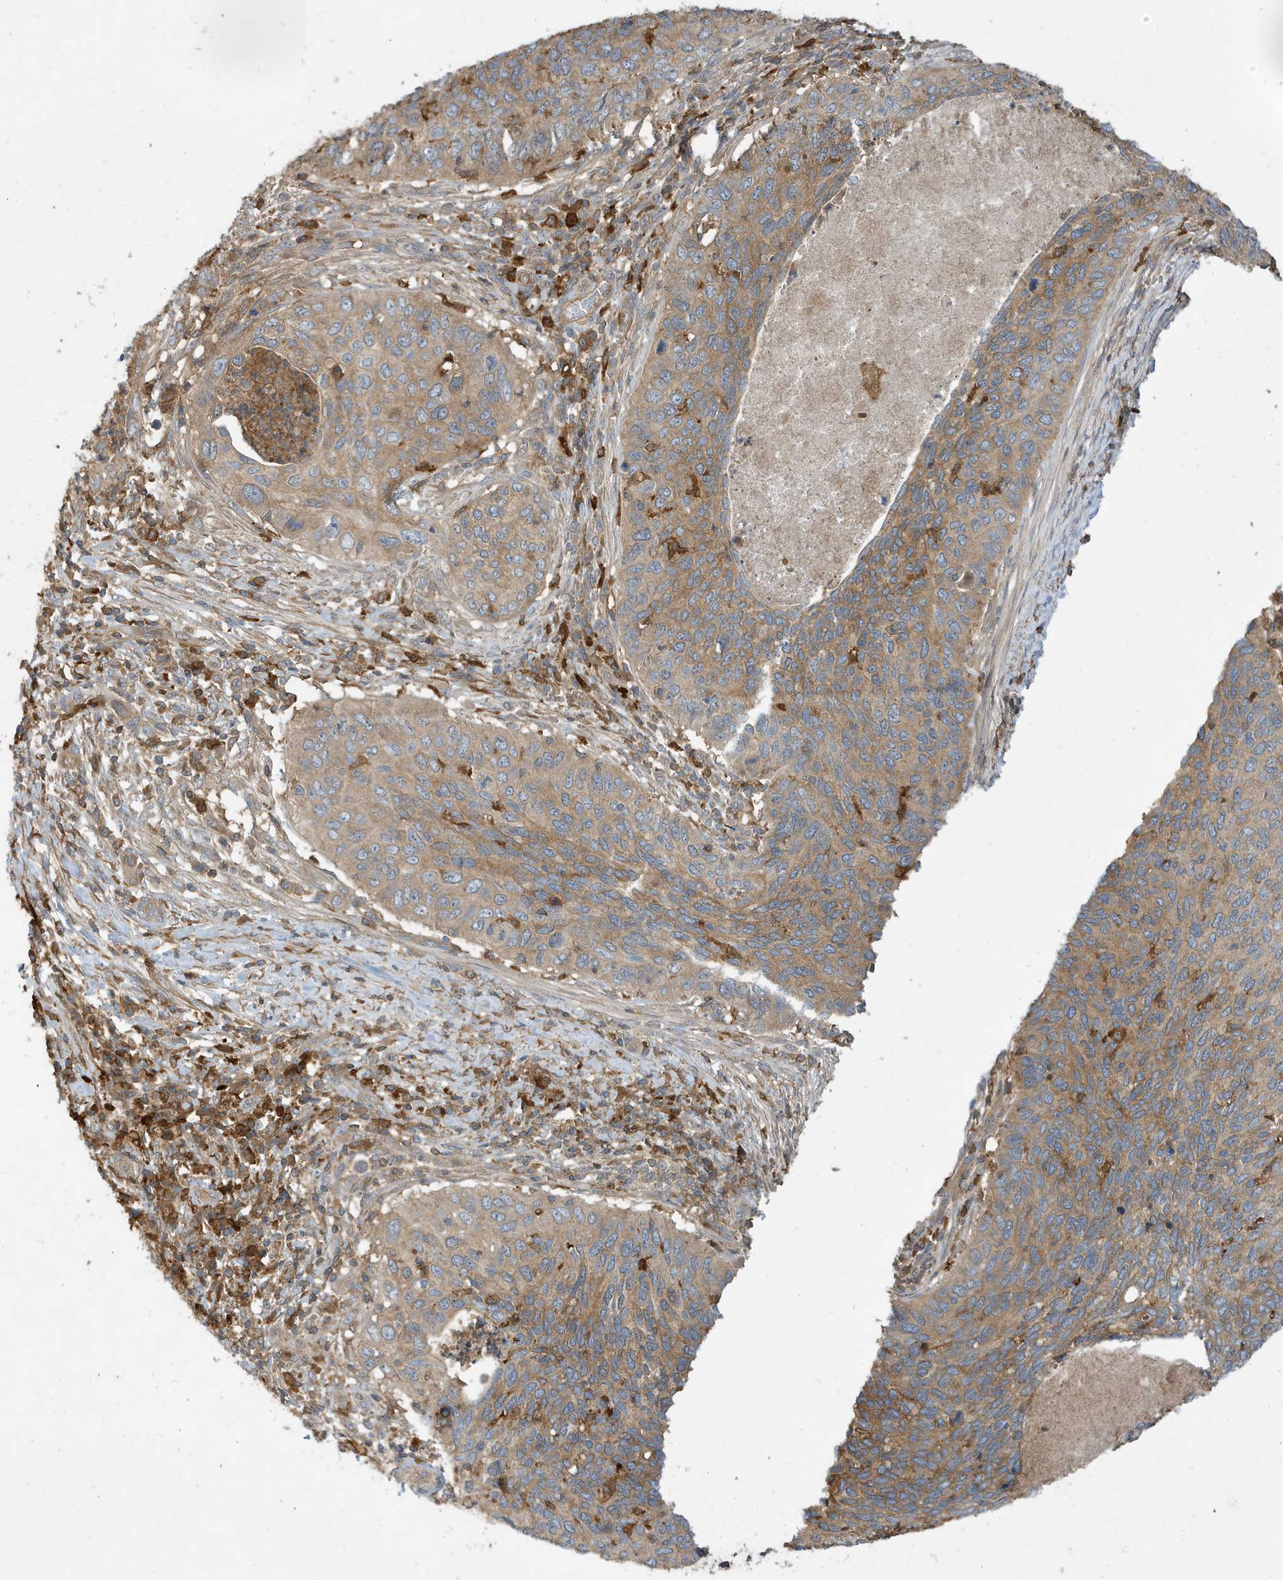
{"staining": {"intensity": "weak", "quantity": "25%-75%", "location": "cytoplasmic/membranous"}, "tissue": "cervical cancer", "cell_type": "Tumor cells", "image_type": "cancer", "snomed": [{"axis": "morphology", "description": "Squamous cell carcinoma, NOS"}, {"axis": "topography", "description": "Cervix"}], "caption": "A photomicrograph showing weak cytoplasmic/membranous staining in approximately 25%-75% of tumor cells in cervical squamous cell carcinoma, as visualized by brown immunohistochemical staining.", "gene": "ABTB1", "patient": {"sex": "female", "age": 38}}